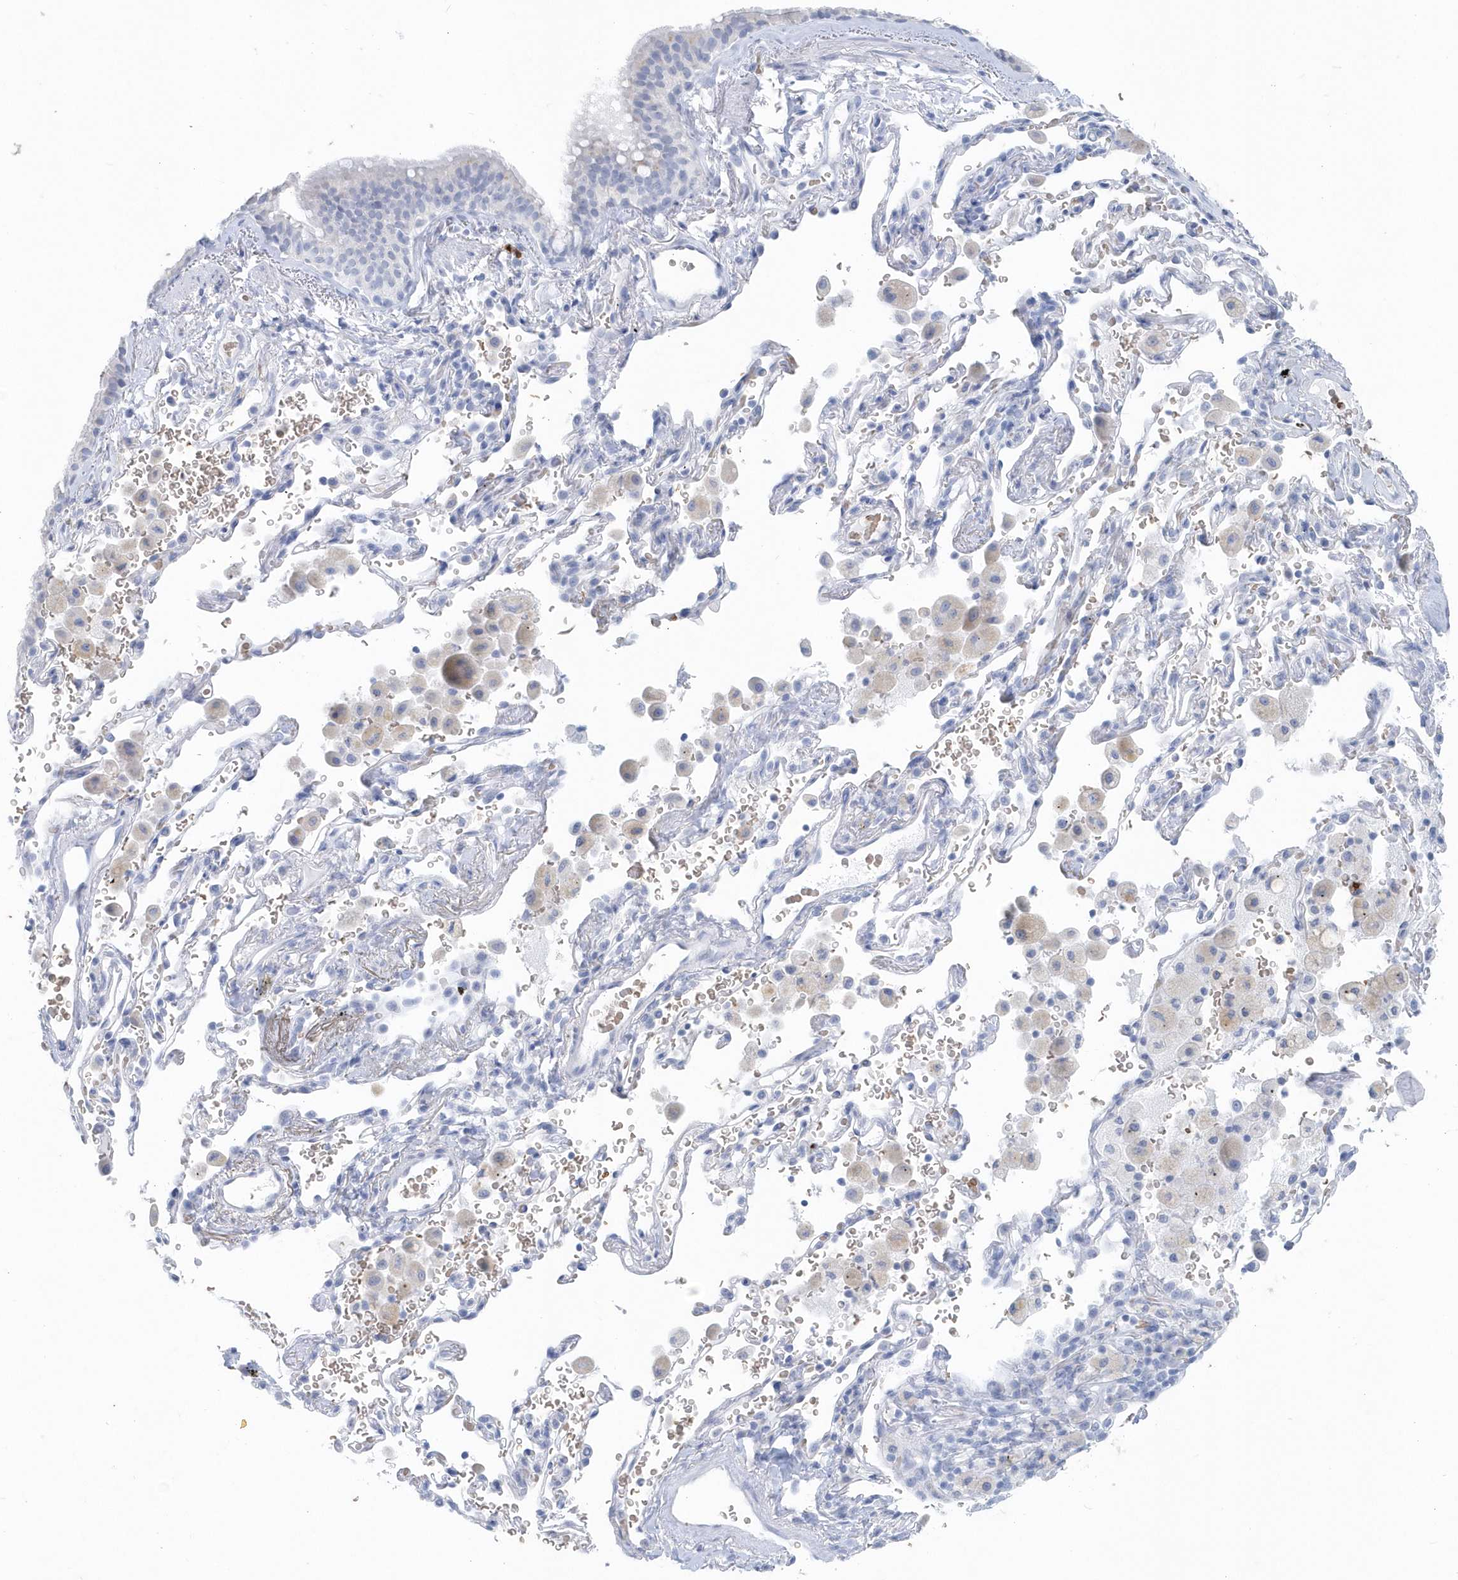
{"staining": {"intensity": "negative", "quantity": "none", "location": "none"}, "tissue": "bronchus", "cell_type": "Respiratory epithelial cells", "image_type": "normal", "snomed": [{"axis": "morphology", "description": "Normal tissue, NOS"}, {"axis": "morphology", "description": "Adenocarcinoma, NOS"}, {"axis": "topography", "description": "Bronchus"}, {"axis": "topography", "description": "Lung"}], "caption": "An immunohistochemistry (IHC) photomicrograph of normal bronchus is shown. There is no staining in respiratory epithelial cells of bronchus.", "gene": "HBA2", "patient": {"sex": "male", "age": 54}}